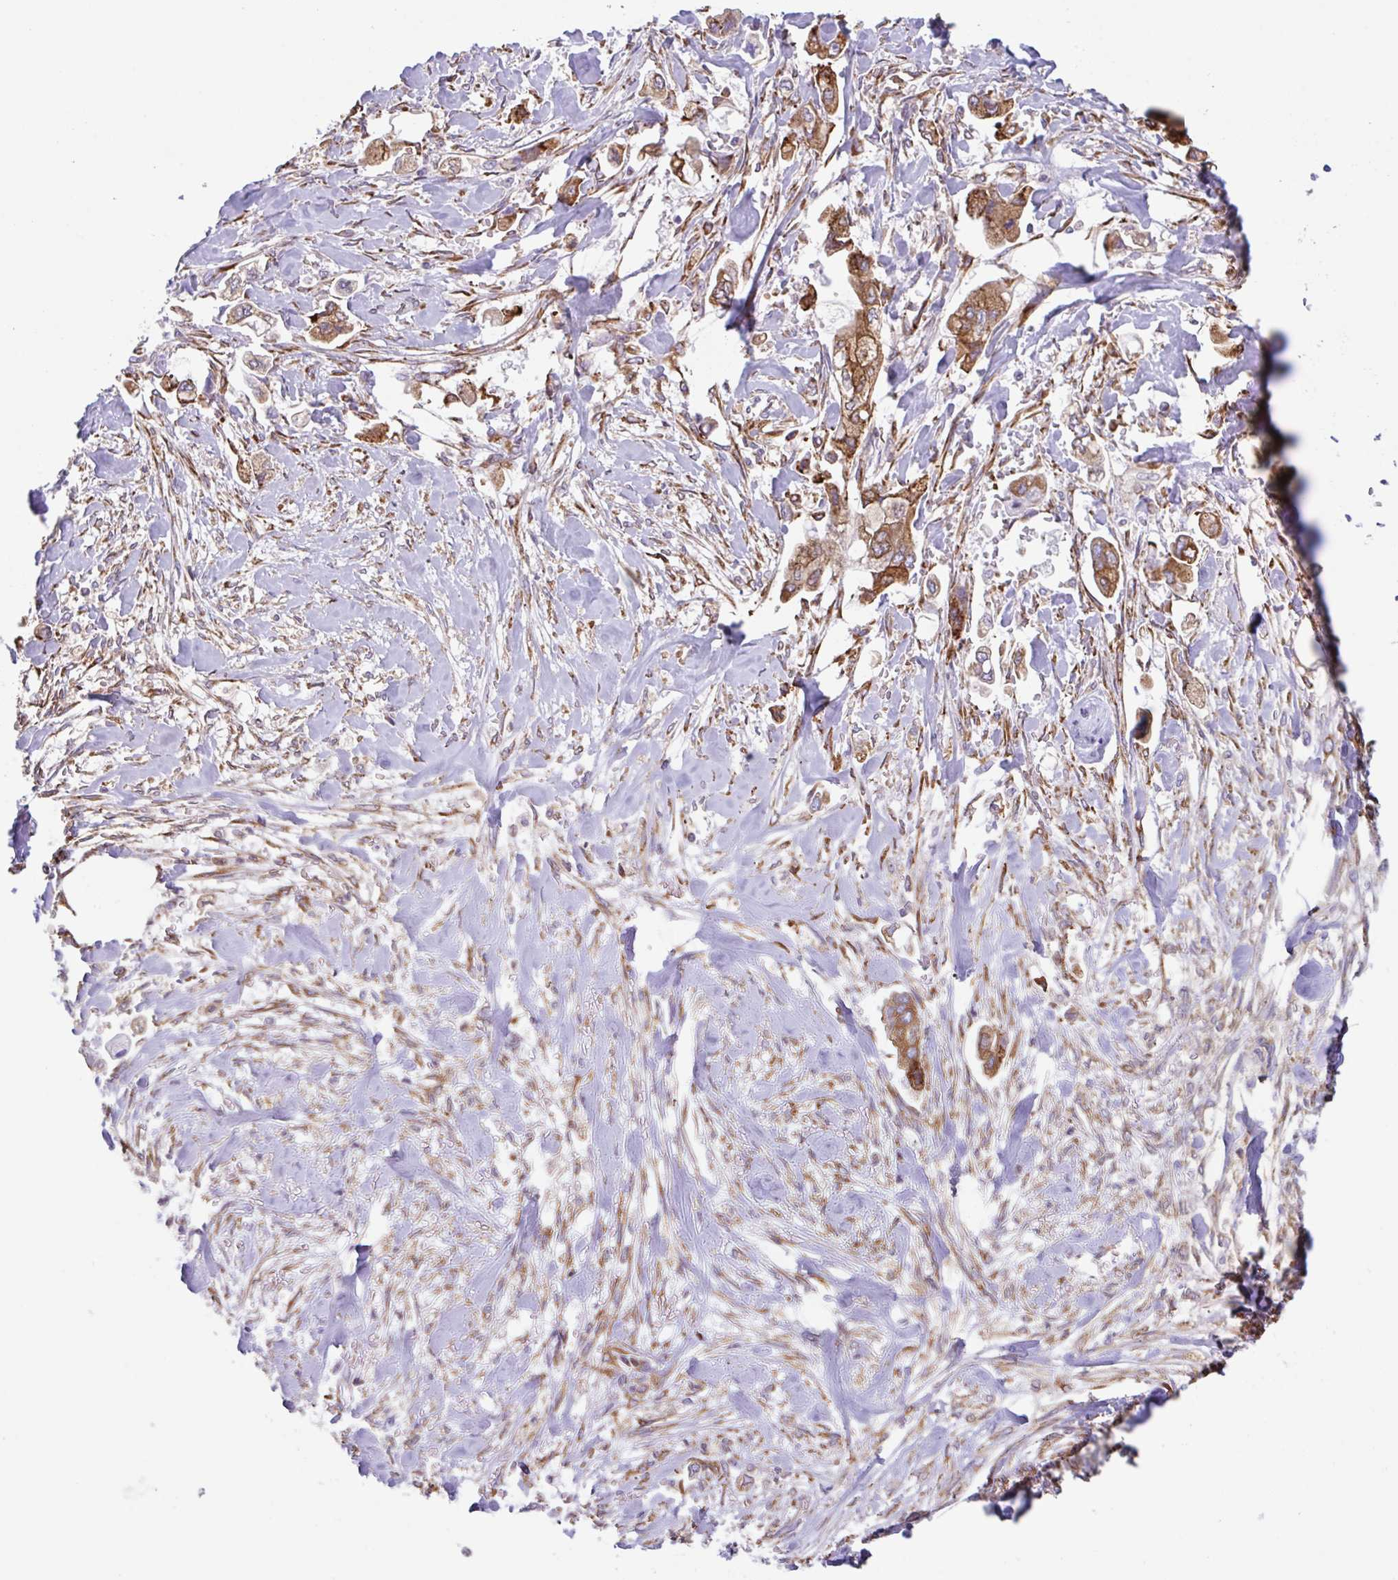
{"staining": {"intensity": "moderate", "quantity": ">75%", "location": "cytoplasmic/membranous"}, "tissue": "stomach cancer", "cell_type": "Tumor cells", "image_type": "cancer", "snomed": [{"axis": "morphology", "description": "Adenocarcinoma, NOS"}, {"axis": "topography", "description": "Stomach"}], "caption": "DAB (3,3'-diaminobenzidine) immunohistochemical staining of human adenocarcinoma (stomach) displays moderate cytoplasmic/membranous protein staining in about >75% of tumor cells.", "gene": "DOK4", "patient": {"sex": "male", "age": 62}}